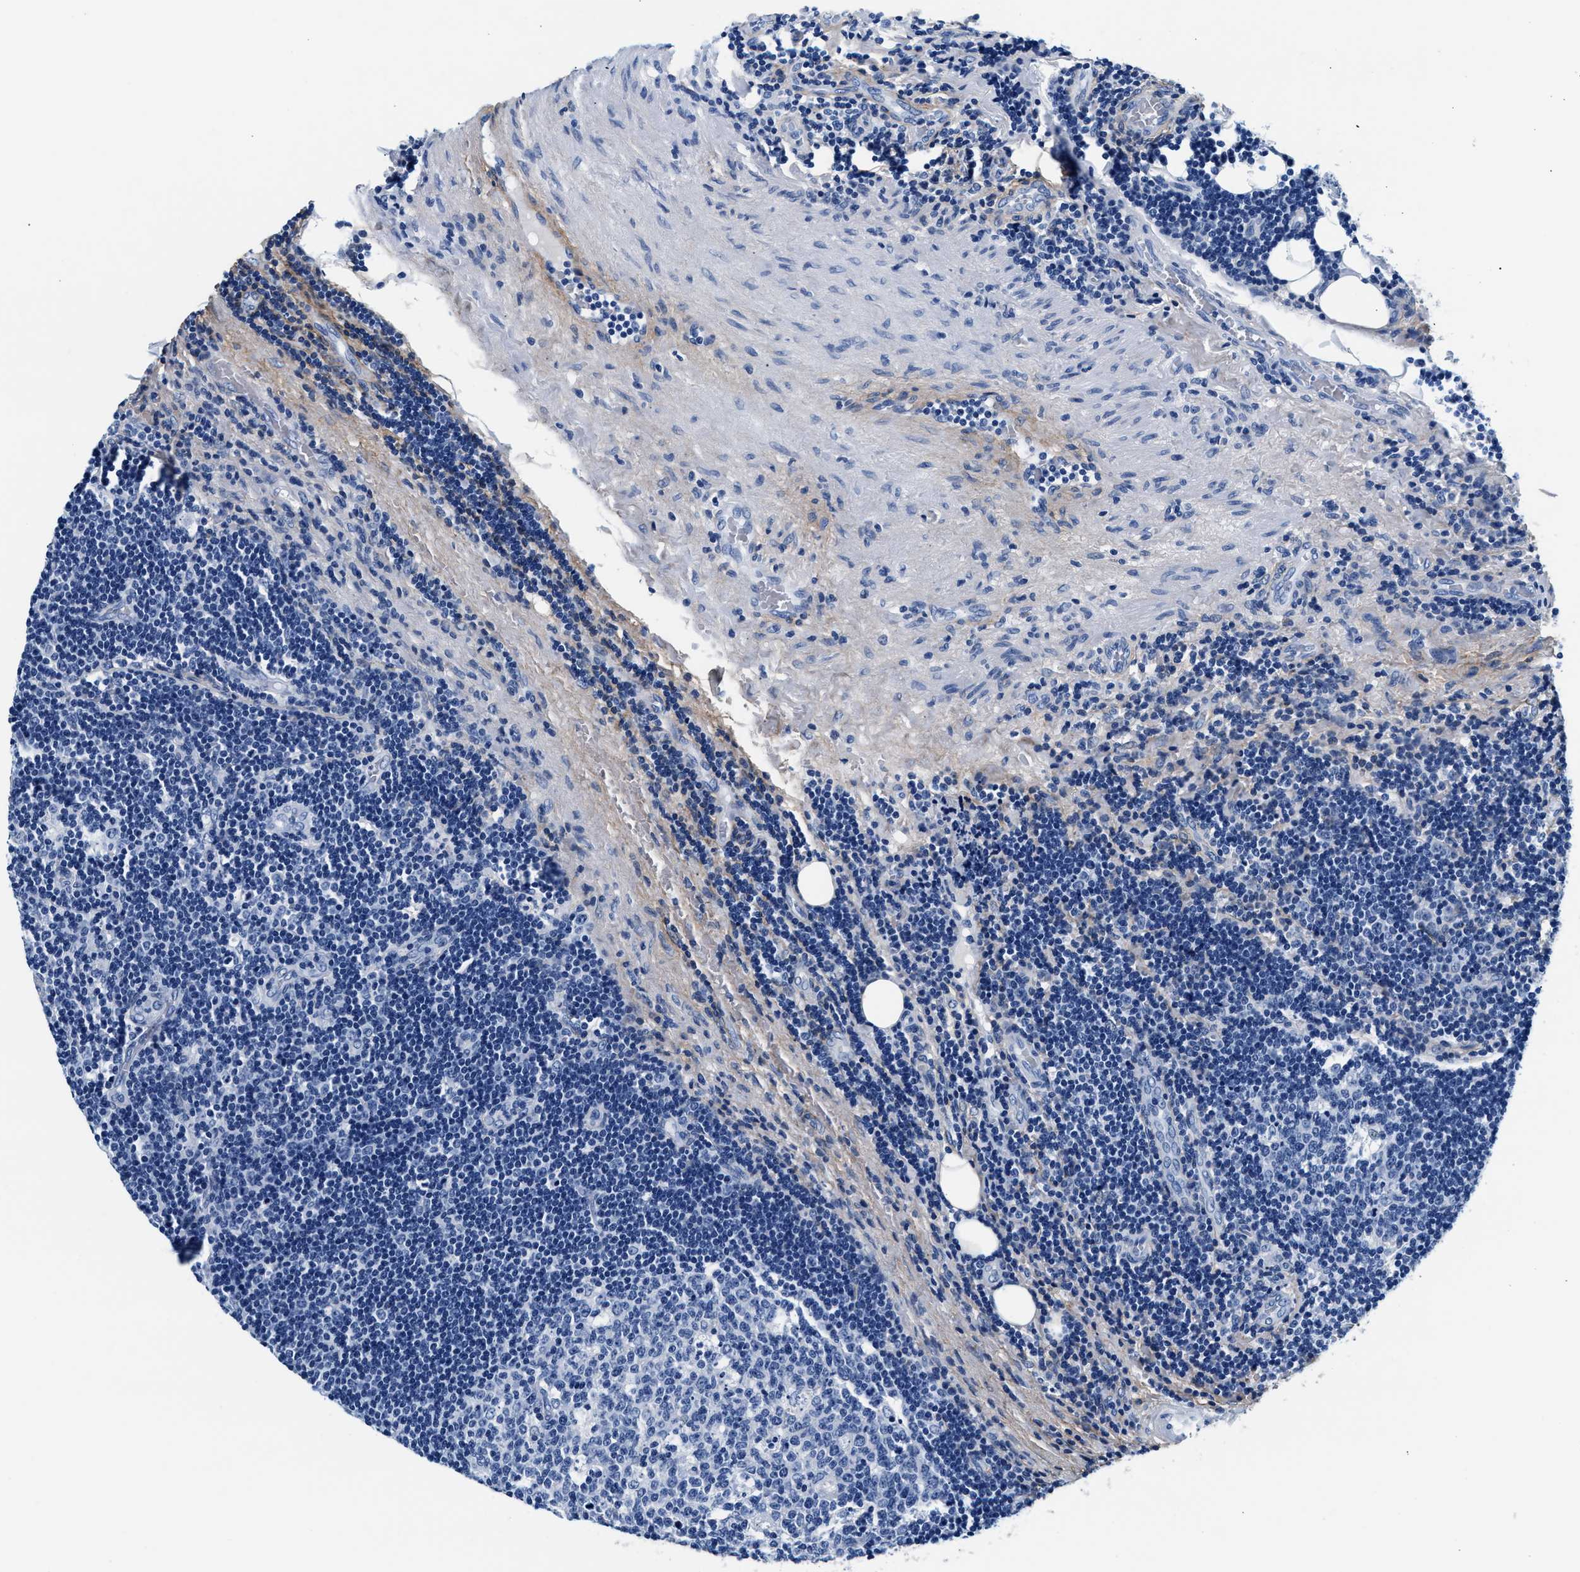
{"staining": {"intensity": "negative", "quantity": "none", "location": "none"}, "tissue": "lymph node", "cell_type": "Germinal center cells", "image_type": "normal", "snomed": [{"axis": "morphology", "description": "Normal tissue, NOS"}, {"axis": "topography", "description": "Lymph node"}, {"axis": "topography", "description": "Salivary gland"}], "caption": "Immunohistochemistry of normal lymph node shows no expression in germinal center cells. The staining was performed using DAB to visualize the protein expression in brown, while the nuclei were stained in blue with hematoxylin (Magnification: 20x).", "gene": "TNR", "patient": {"sex": "male", "age": 8}}